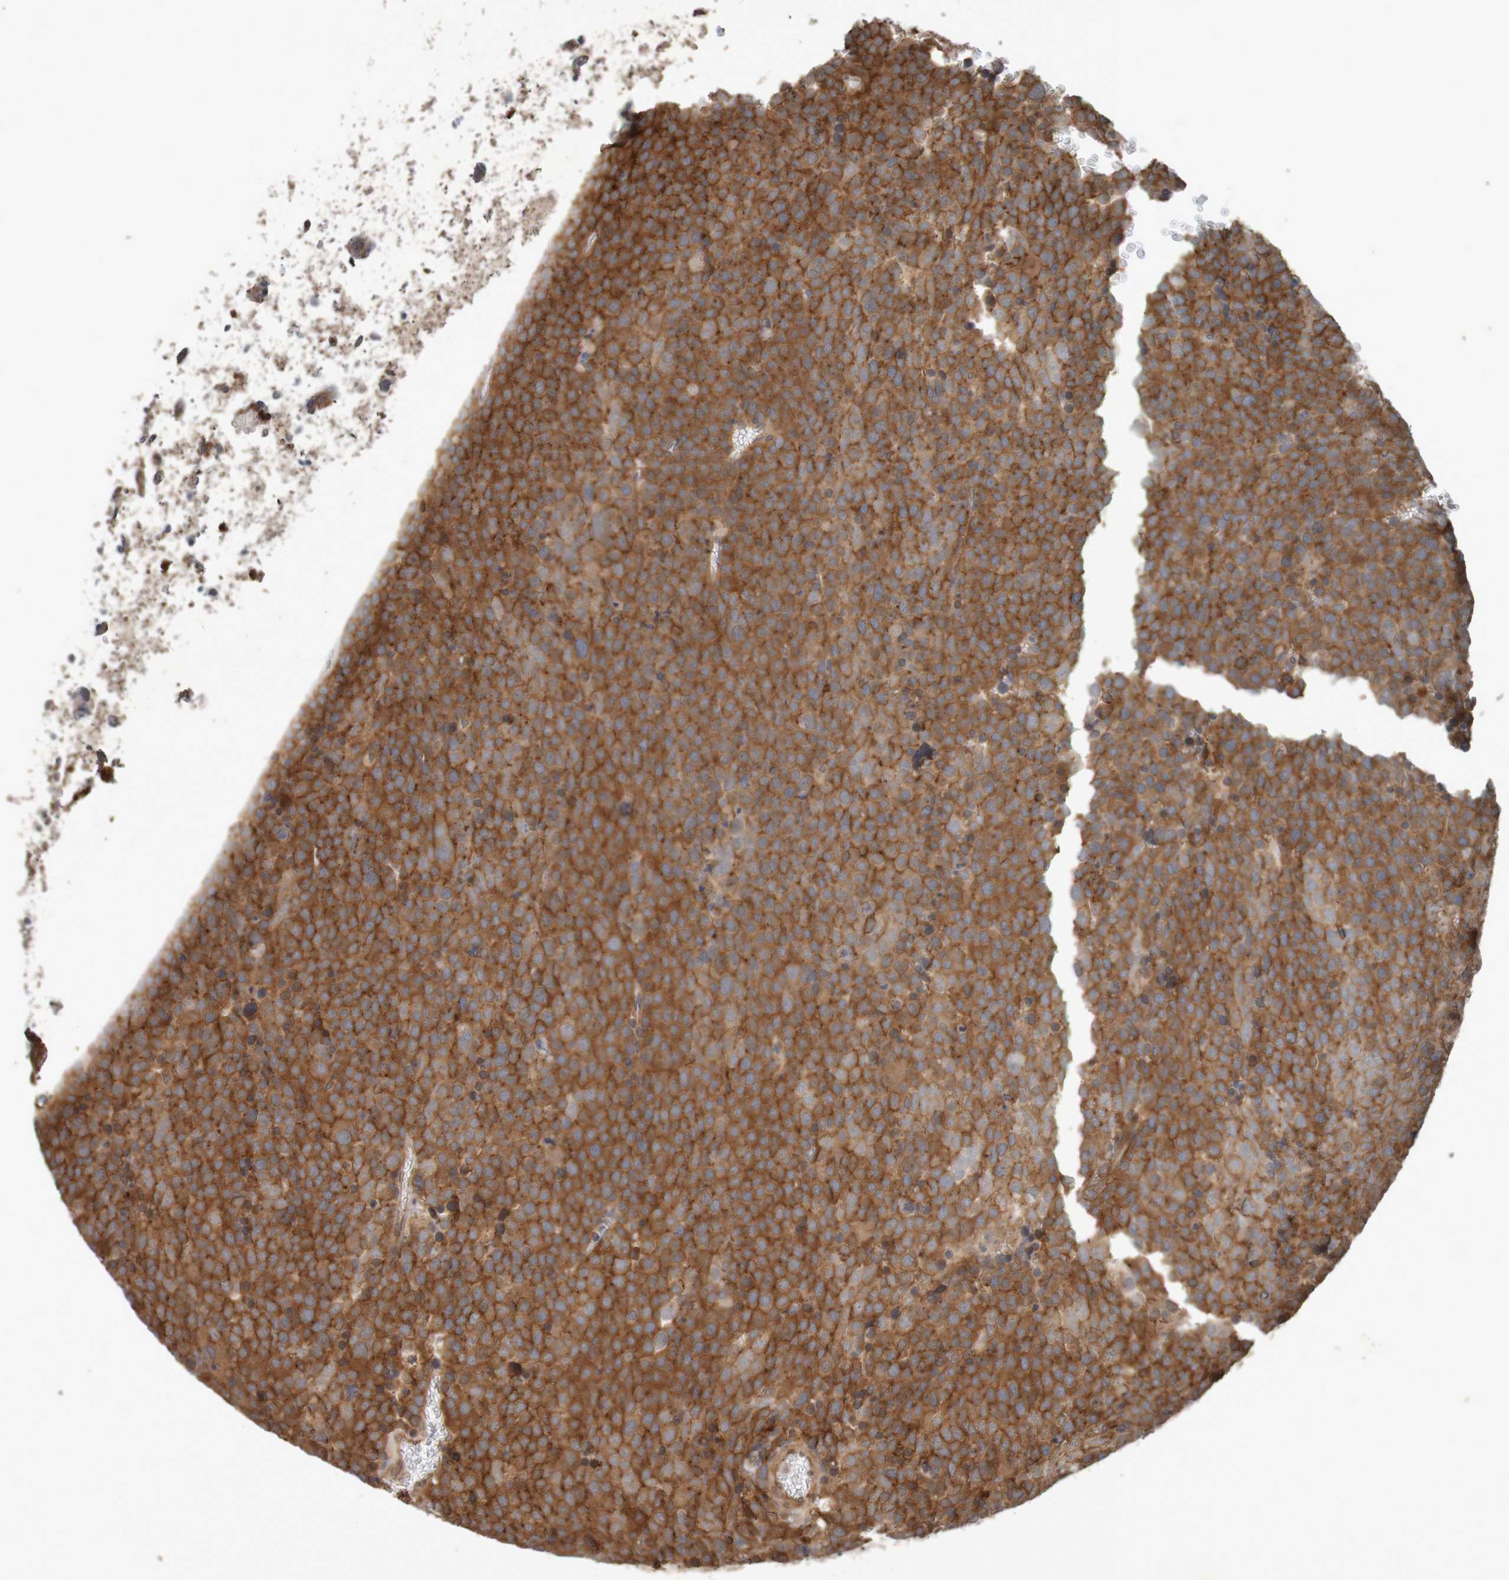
{"staining": {"intensity": "strong", "quantity": ">75%", "location": "cytoplasmic/membranous"}, "tissue": "testis cancer", "cell_type": "Tumor cells", "image_type": "cancer", "snomed": [{"axis": "morphology", "description": "Seminoma, NOS"}, {"axis": "topography", "description": "Testis"}], "caption": "Protein expression analysis of seminoma (testis) exhibits strong cytoplasmic/membranous expression in approximately >75% of tumor cells.", "gene": "ARHGEF11", "patient": {"sex": "male", "age": 71}}